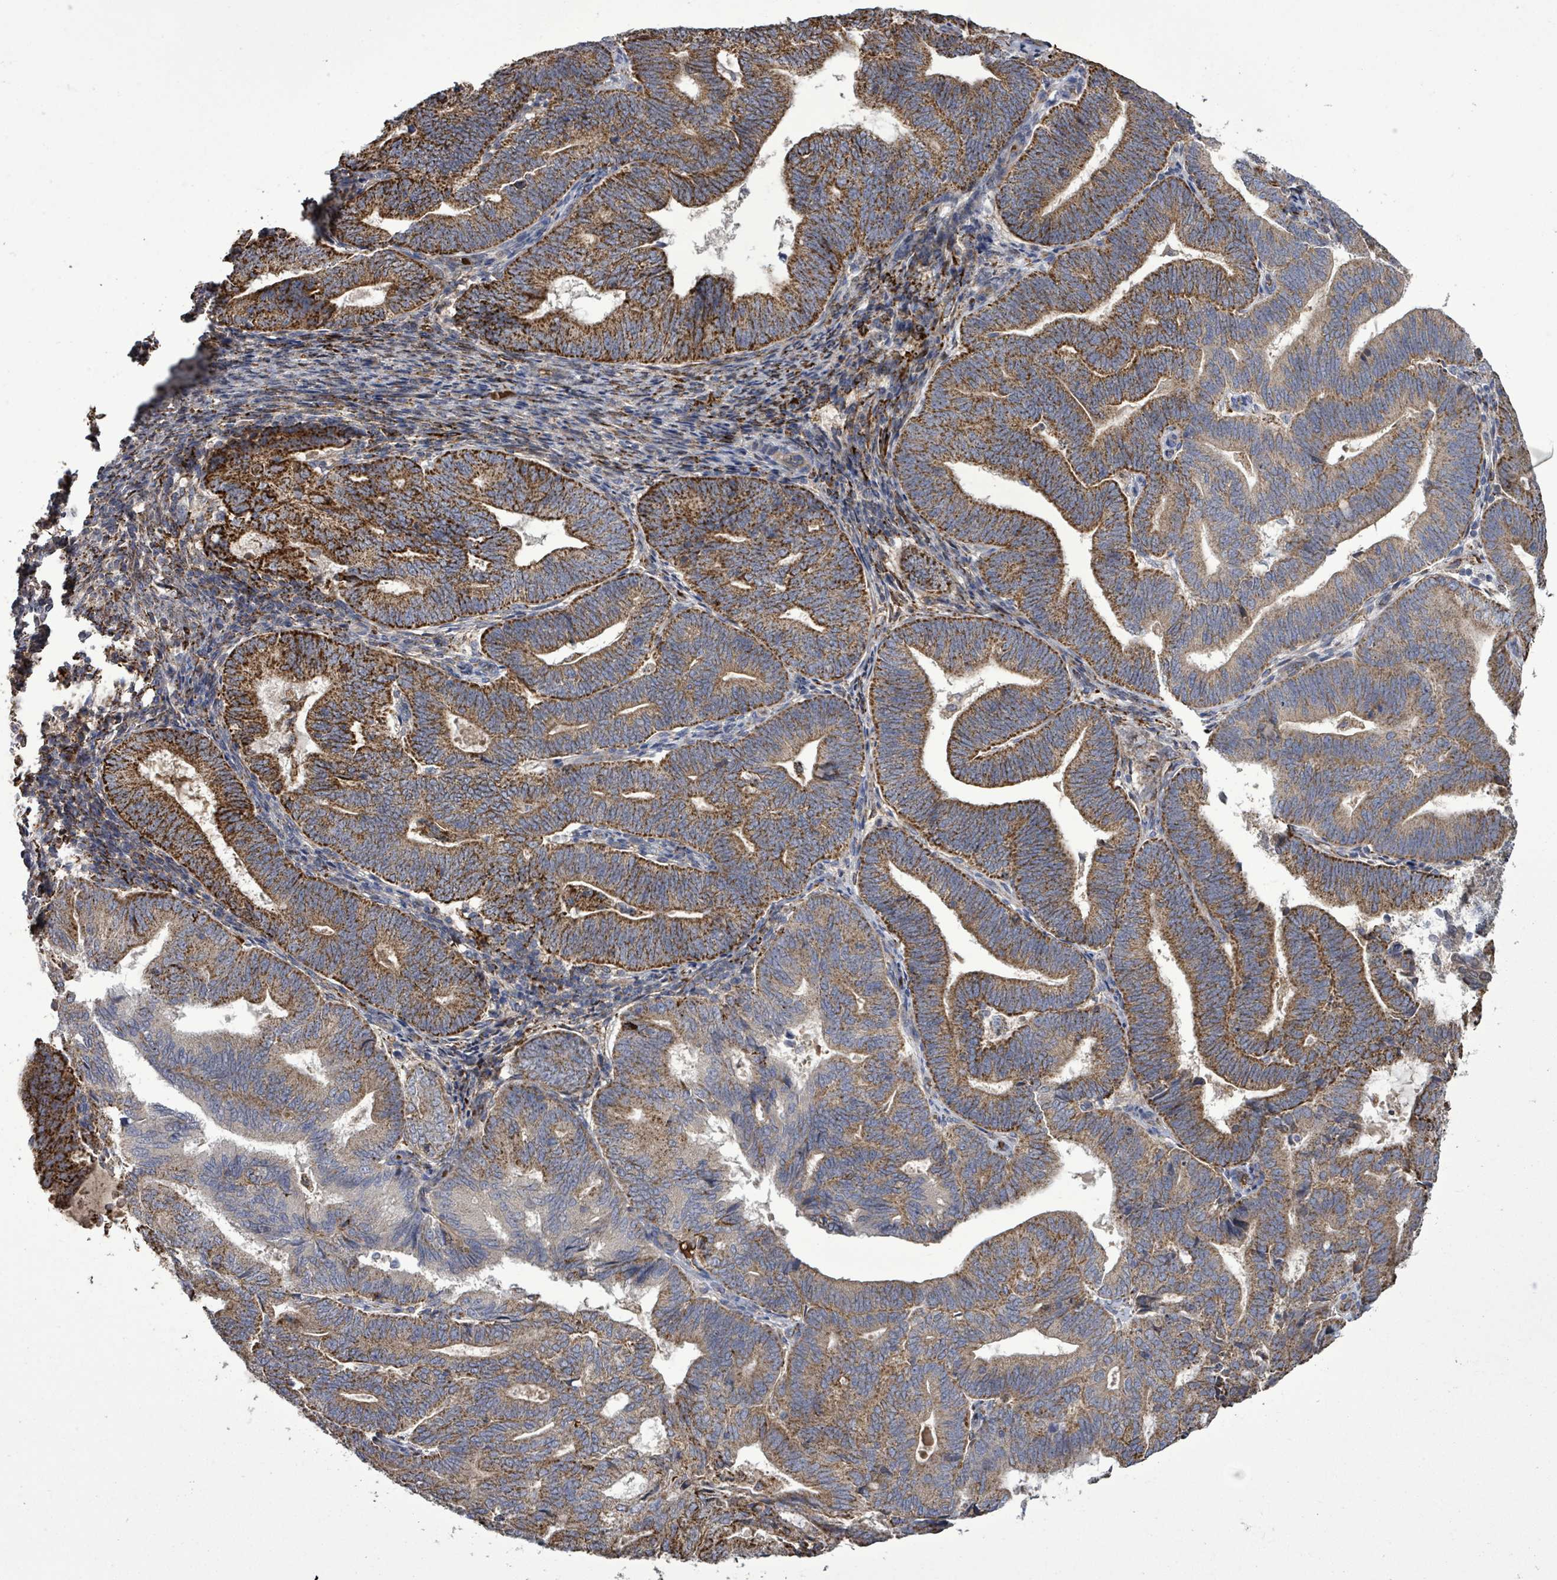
{"staining": {"intensity": "strong", "quantity": ">75%", "location": "cytoplasmic/membranous"}, "tissue": "endometrial cancer", "cell_type": "Tumor cells", "image_type": "cancer", "snomed": [{"axis": "morphology", "description": "Adenocarcinoma, NOS"}, {"axis": "topography", "description": "Endometrium"}], "caption": "Strong cytoplasmic/membranous positivity for a protein is seen in approximately >75% of tumor cells of endometrial cancer (adenocarcinoma) using IHC.", "gene": "MTMR12", "patient": {"sex": "female", "age": 70}}